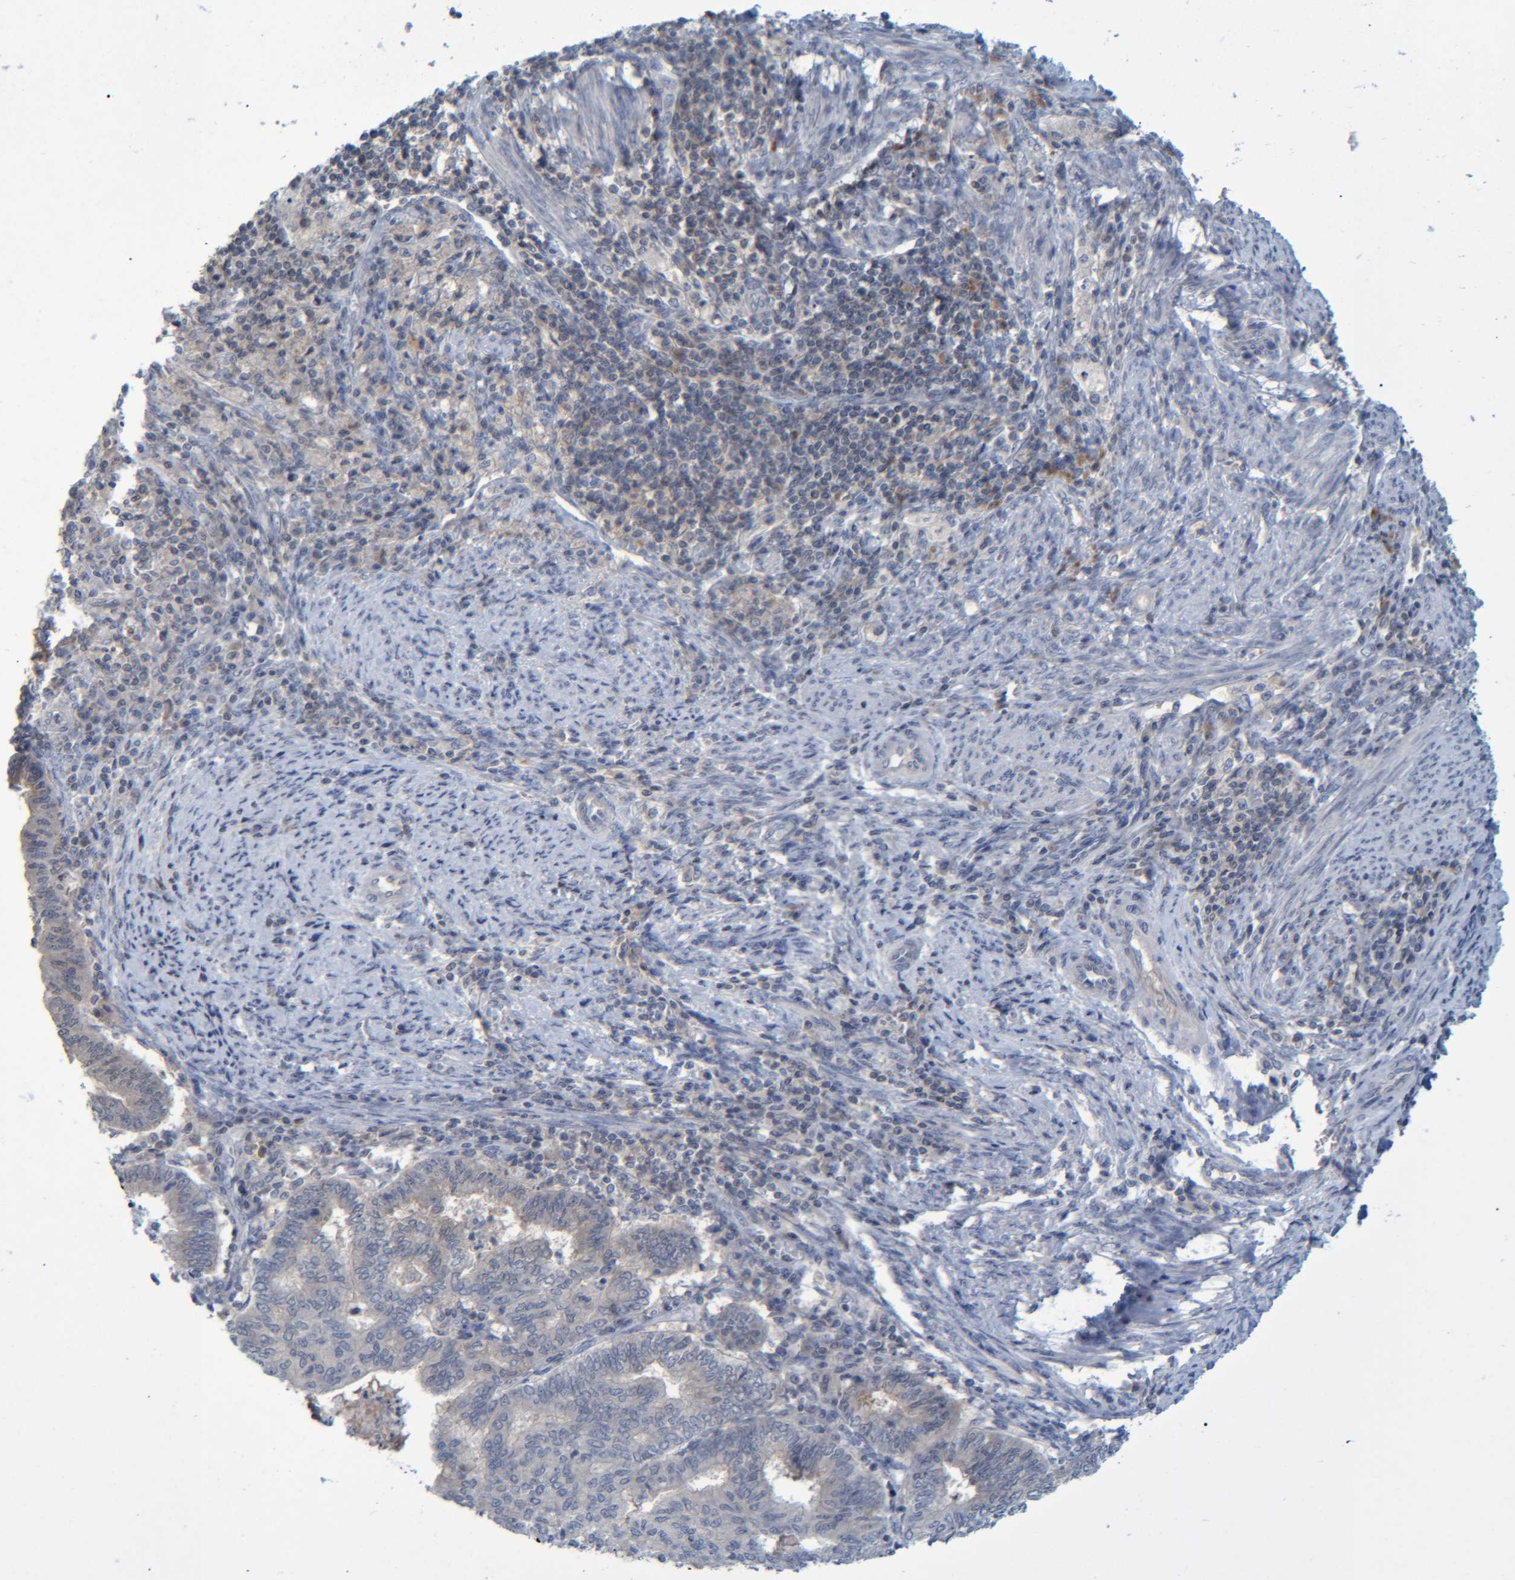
{"staining": {"intensity": "negative", "quantity": "none", "location": "none"}, "tissue": "endometrial cancer", "cell_type": "Tumor cells", "image_type": "cancer", "snomed": [{"axis": "morphology", "description": "Polyp, NOS"}, {"axis": "morphology", "description": "Adenocarcinoma, NOS"}, {"axis": "morphology", "description": "Adenoma, NOS"}, {"axis": "topography", "description": "Endometrium"}], "caption": "This is an immunohistochemistry (IHC) photomicrograph of human endometrial cancer. There is no expression in tumor cells.", "gene": "PCYT2", "patient": {"sex": "female", "age": 79}}